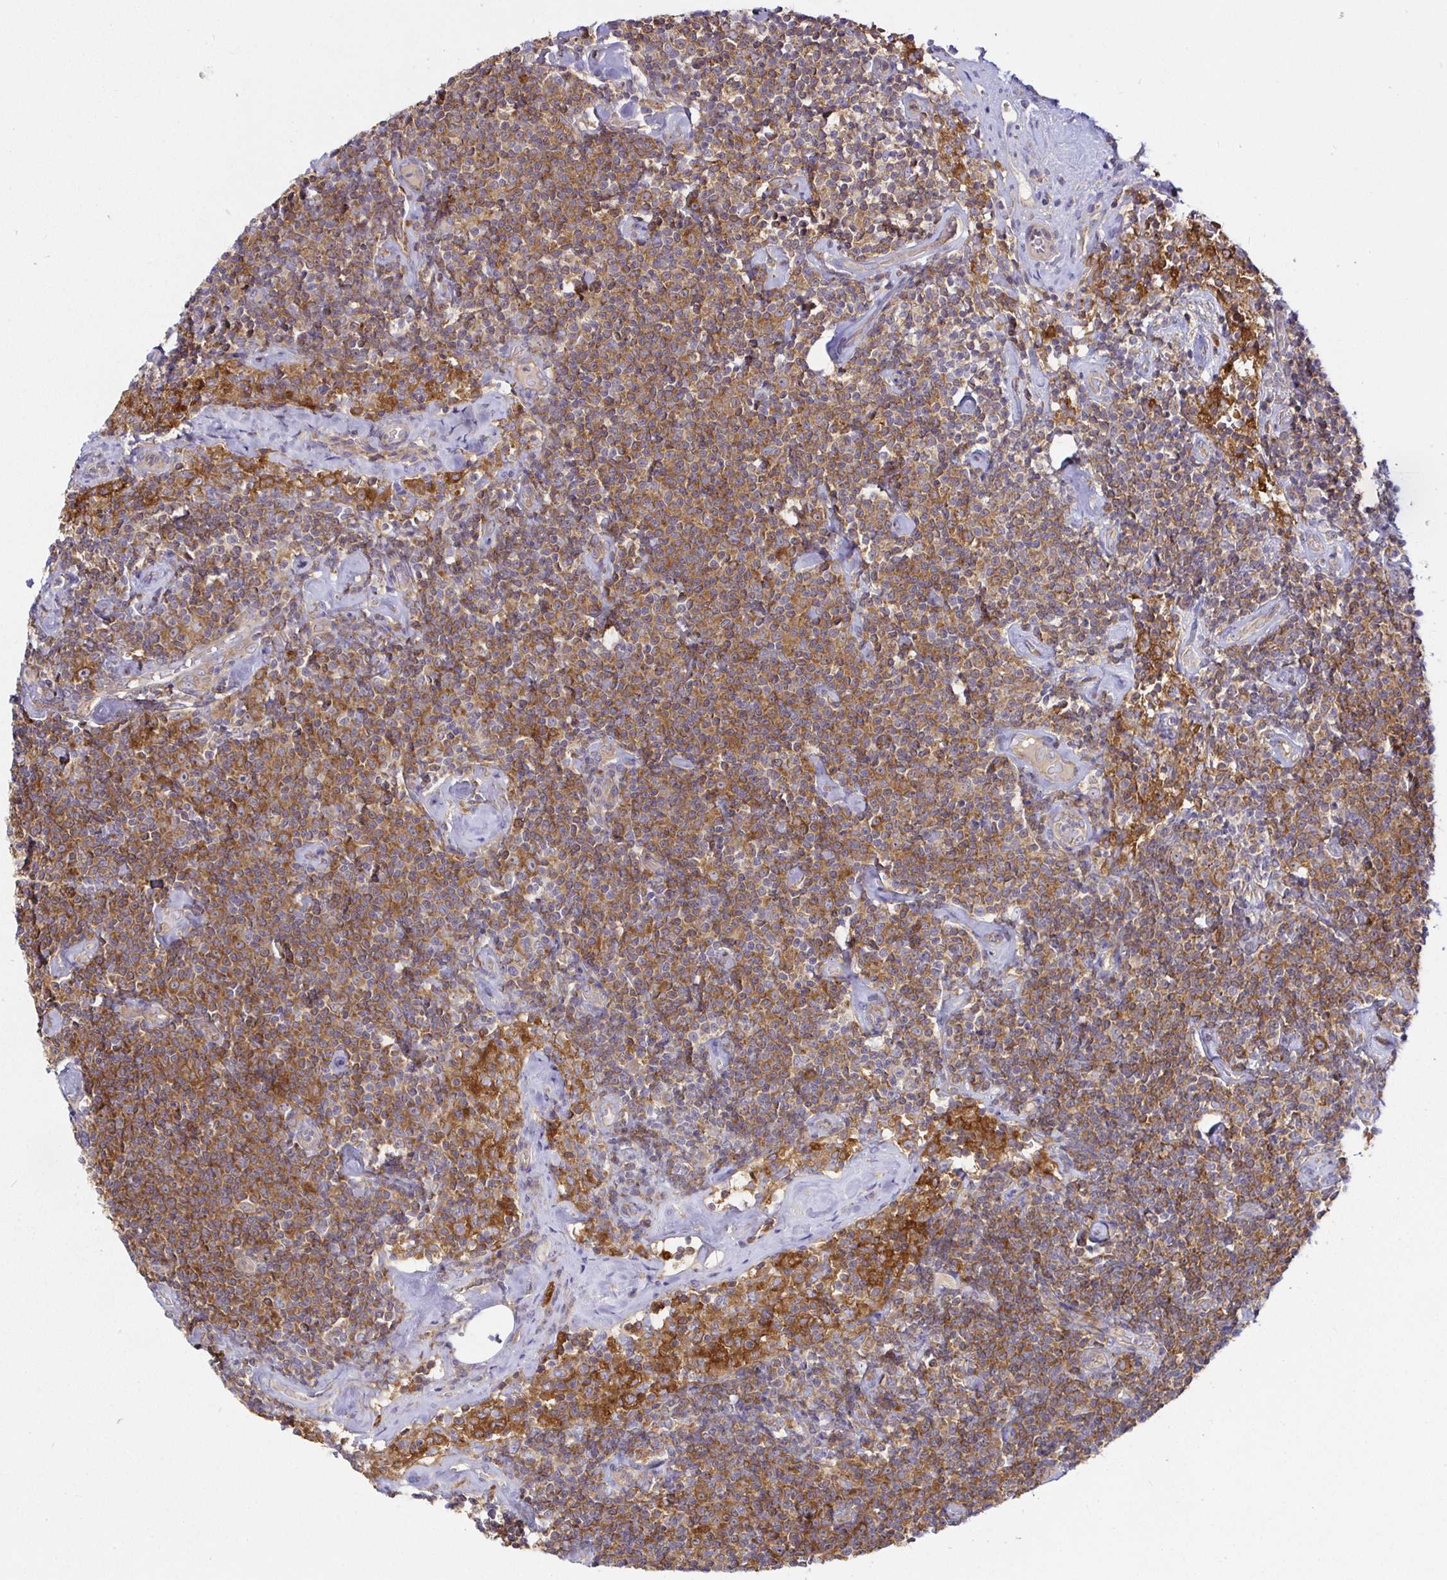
{"staining": {"intensity": "moderate", "quantity": ">75%", "location": "cytoplasmic/membranous"}, "tissue": "lymphoma", "cell_type": "Tumor cells", "image_type": "cancer", "snomed": [{"axis": "morphology", "description": "Malignant lymphoma, non-Hodgkin's type, Low grade"}, {"axis": "topography", "description": "Lymph node"}], "caption": "Lymphoma tissue demonstrates moderate cytoplasmic/membranous positivity in about >75% of tumor cells, visualized by immunohistochemistry. (brown staining indicates protein expression, while blue staining denotes nuclei).", "gene": "SNX8", "patient": {"sex": "male", "age": 81}}